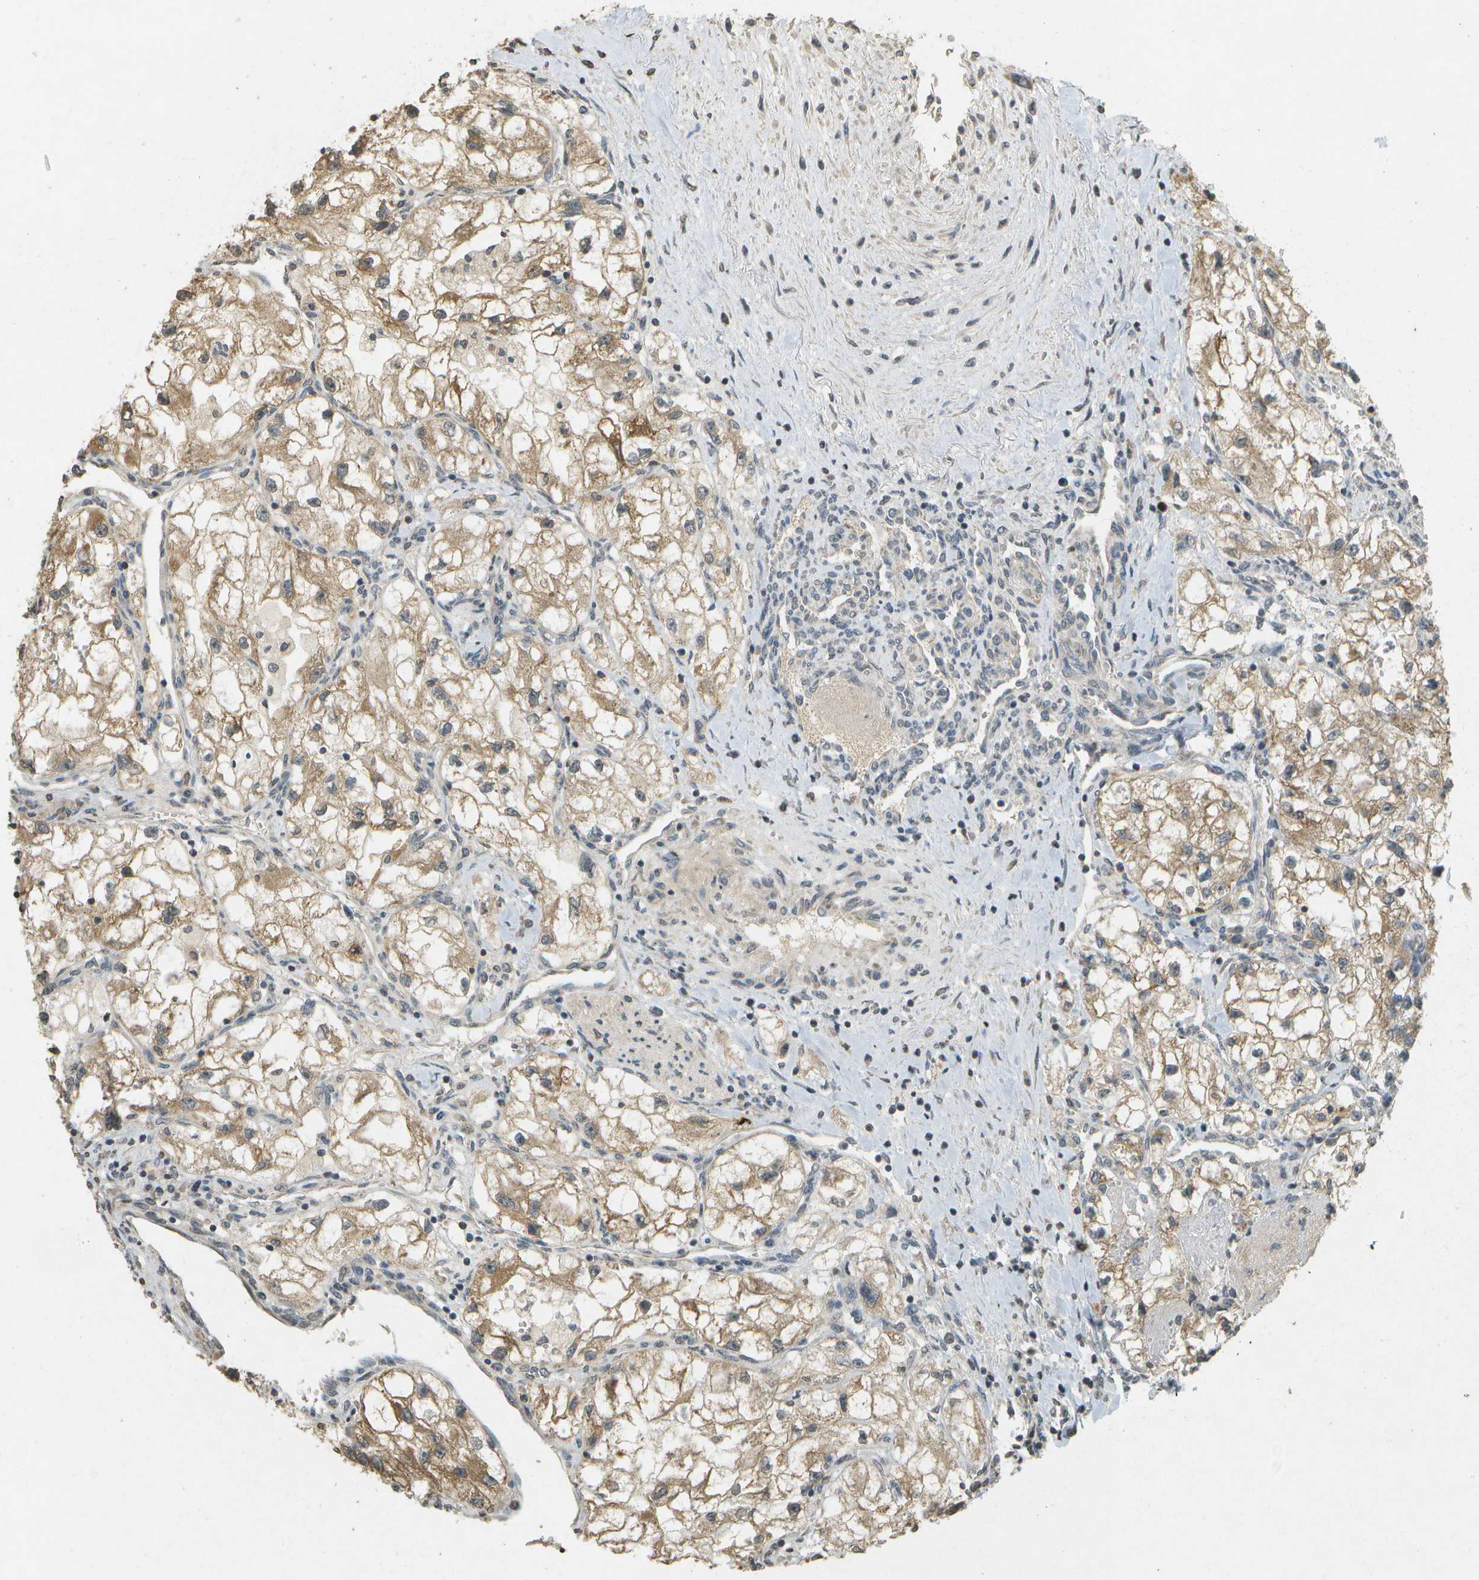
{"staining": {"intensity": "moderate", "quantity": ">75%", "location": "cytoplasmic/membranous"}, "tissue": "renal cancer", "cell_type": "Tumor cells", "image_type": "cancer", "snomed": [{"axis": "morphology", "description": "Adenocarcinoma, NOS"}, {"axis": "topography", "description": "Kidney"}], "caption": "Immunohistochemistry micrograph of neoplastic tissue: human renal cancer stained using IHC demonstrates medium levels of moderate protein expression localized specifically in the cytoplasmic/membranous of tumor cells, appearing as a cytoplasmic/membranous brown color.", "gene": "RAB21", "patient": {"sex": "female", "age": 70}}